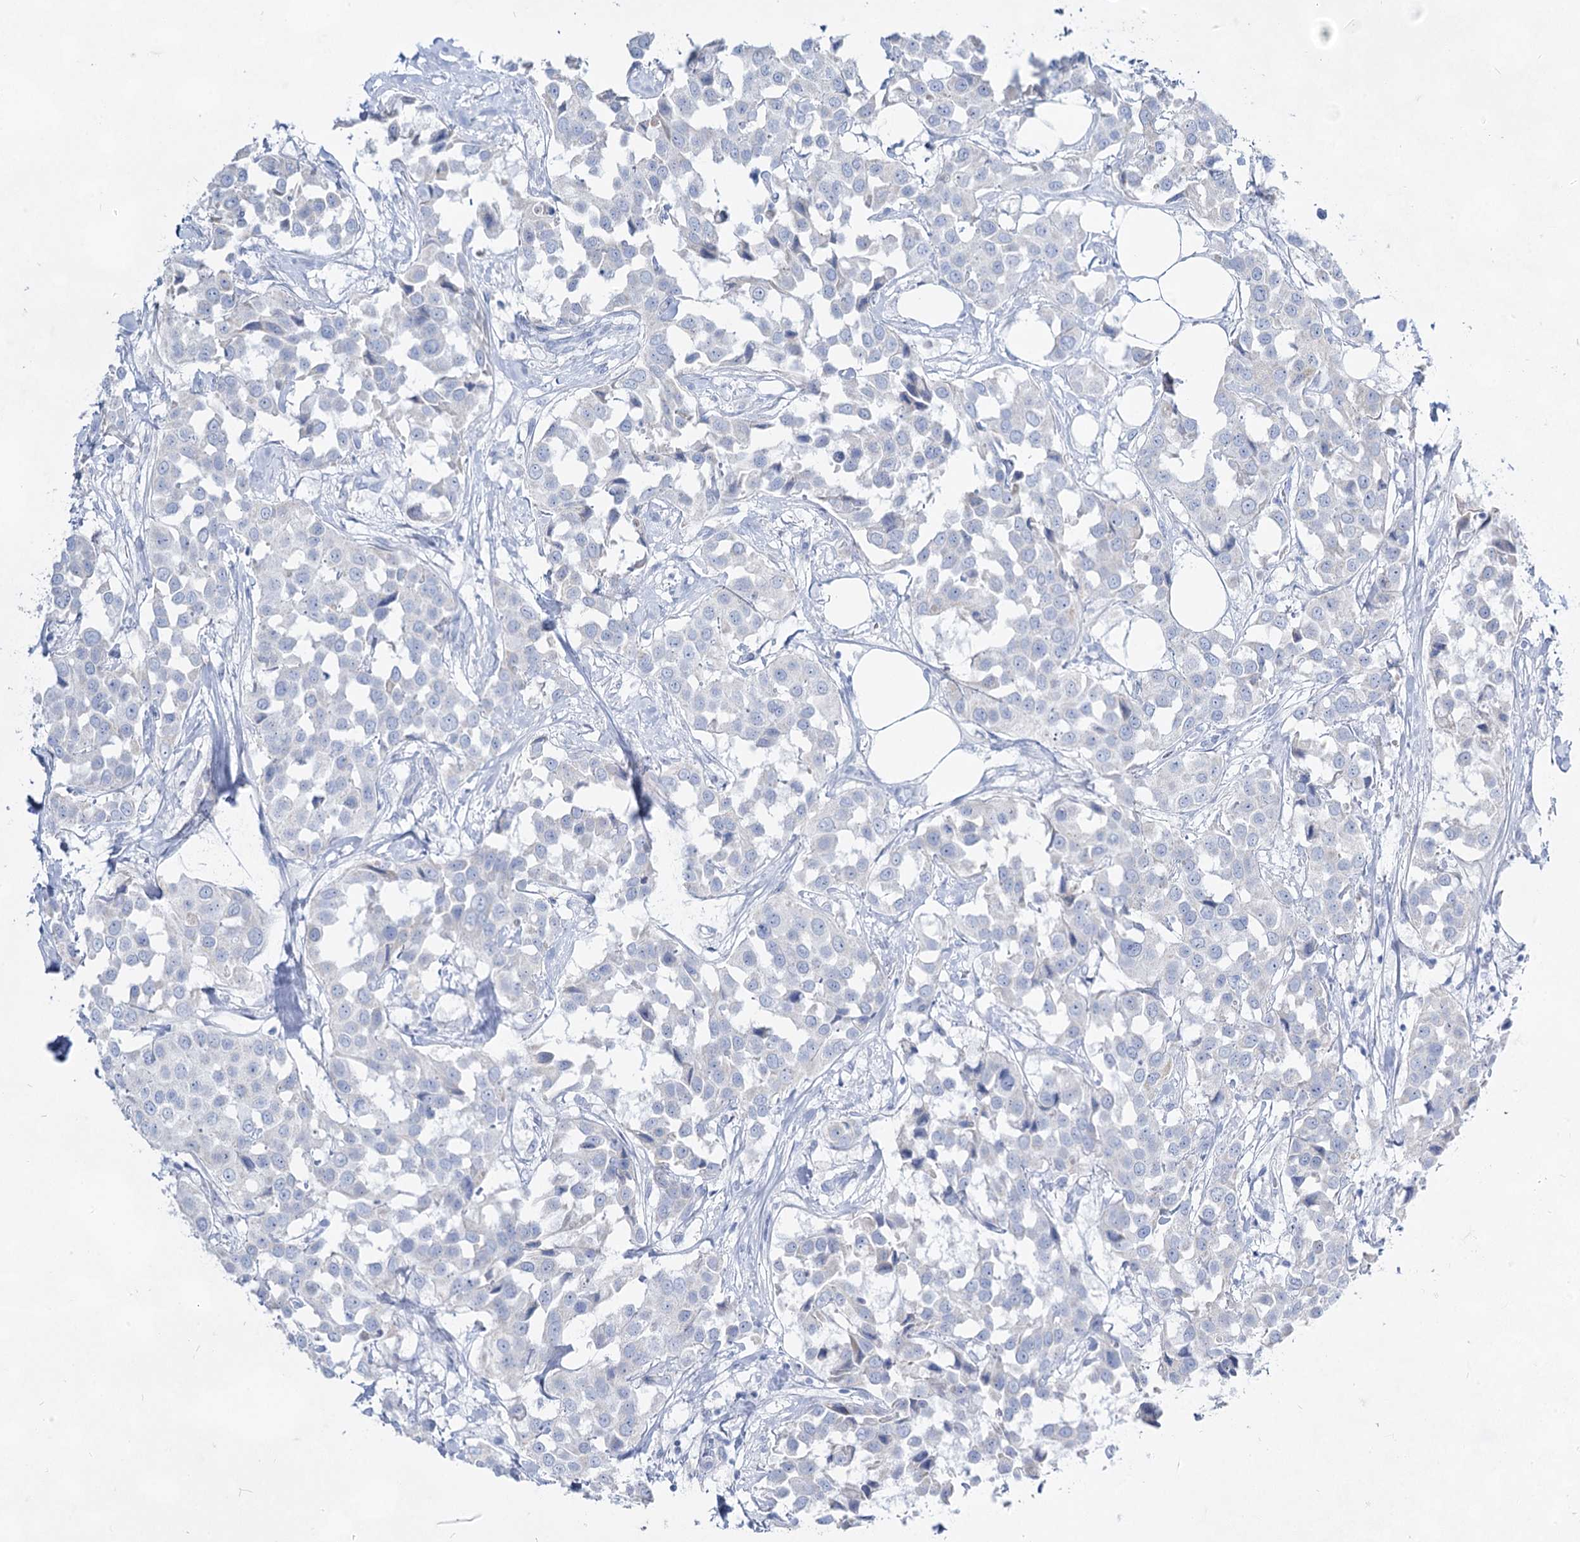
{"staining": {"intensity": "negative", "quantity": "none", "location": "none"}, "tissue": "breast cancer", "cell_type": "Tumor cells", "image_type": "cancer", "snomed": [{"axis": "morphology", "description": "Duct carcinoma"}, {"axis": "topography", "description": "Breast"}], "caption": "Micrograph shows no significant protein expression in tumor cells of breast cancer (infiltrating ductal carcinoma).", "gene": "ACRV1", "patient": {"sex": "female", "age": 80}}